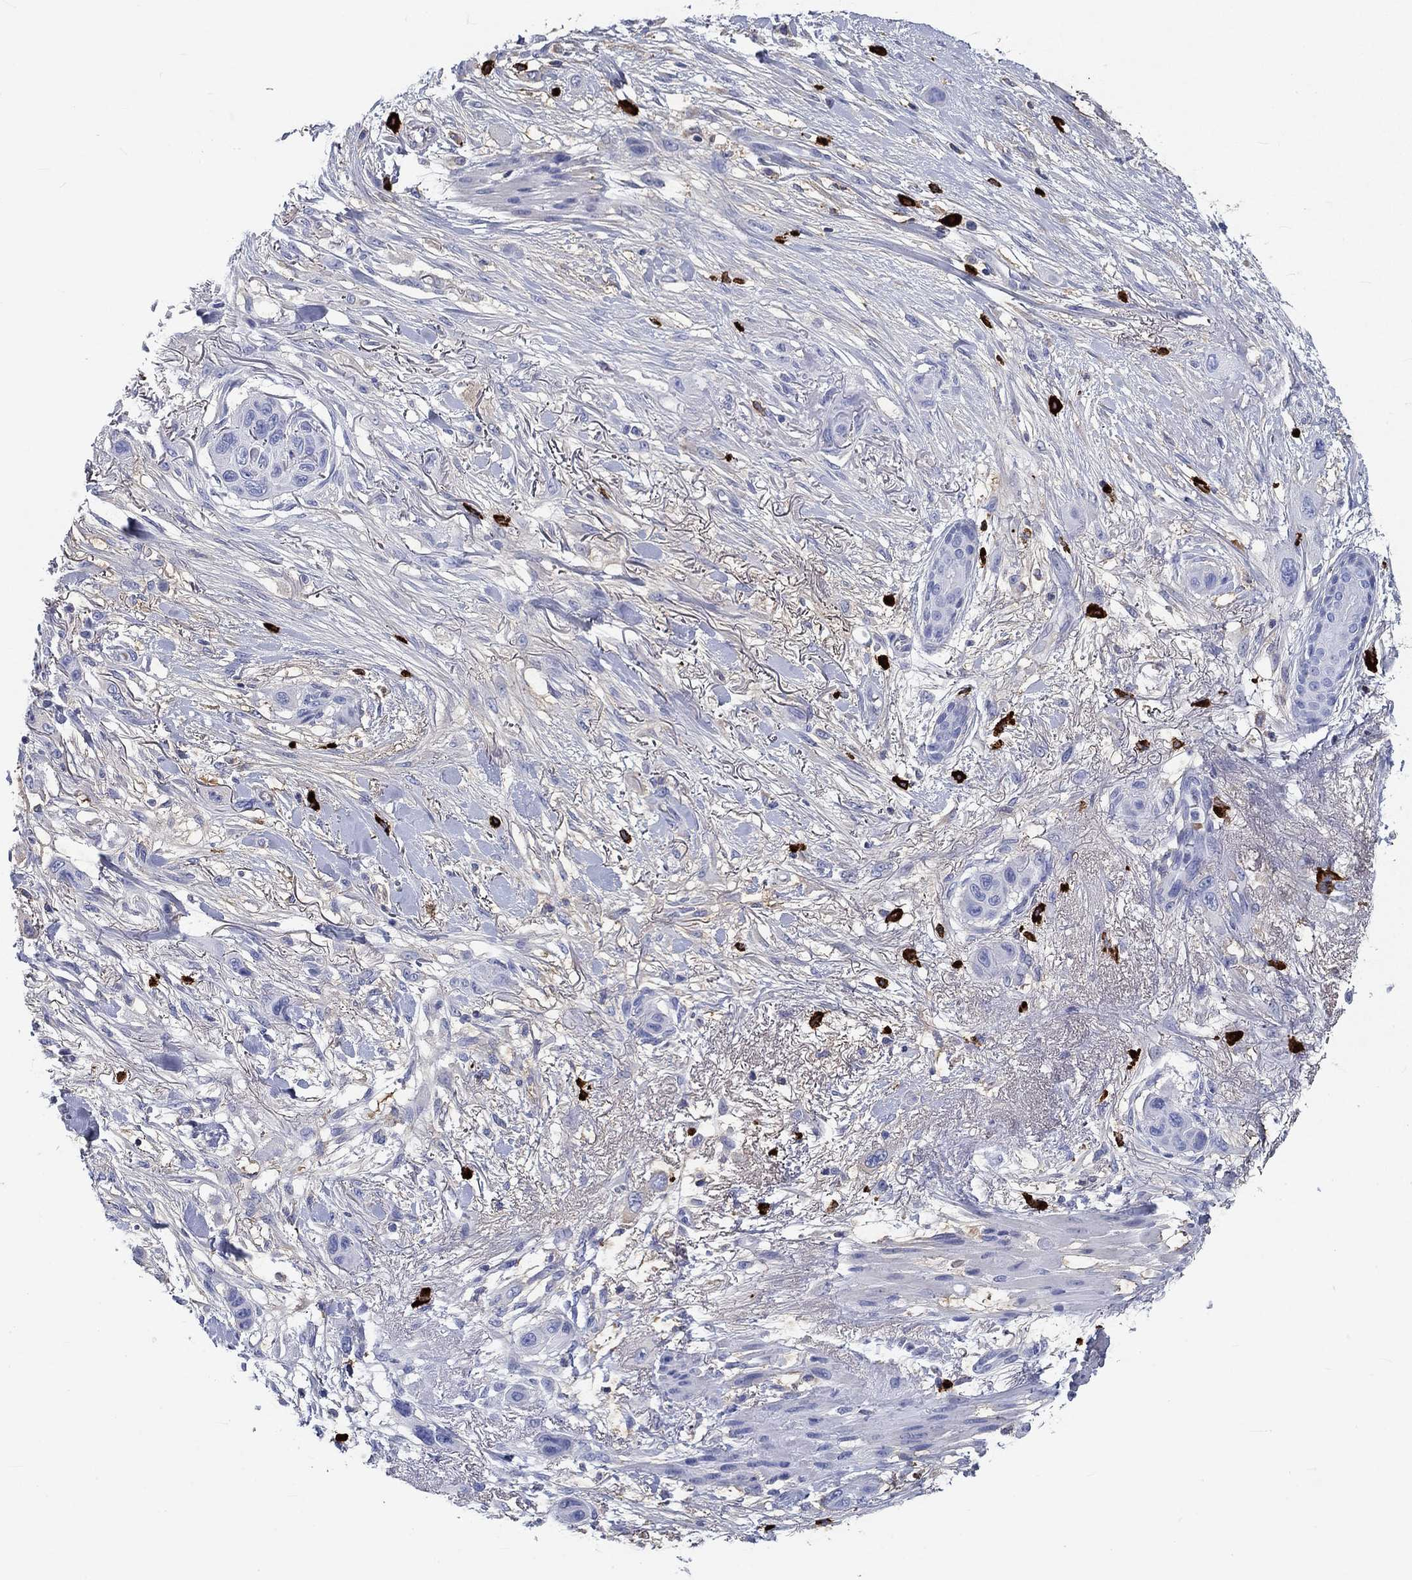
{"staining": {"intensity": "negative", "quantity": "none", "location": "none"}, "tissue": "skin cancer", "cell_type": "Tumor cells", "image_type": "cancer", "snomed": [{"axis": "morphology", "description": "Squamous cell carcinoma, NOS"}, {"axis": "topography", "description": "Skin"}], "caption": "Immunohistochemistry (IHC) of squamous cell carcinoma (skin) exhibits no positivity in tumor cells. Nuclei are stained in blue.", "gene": "CD40LG", "patient": {"sex": "male", "age": 79}}